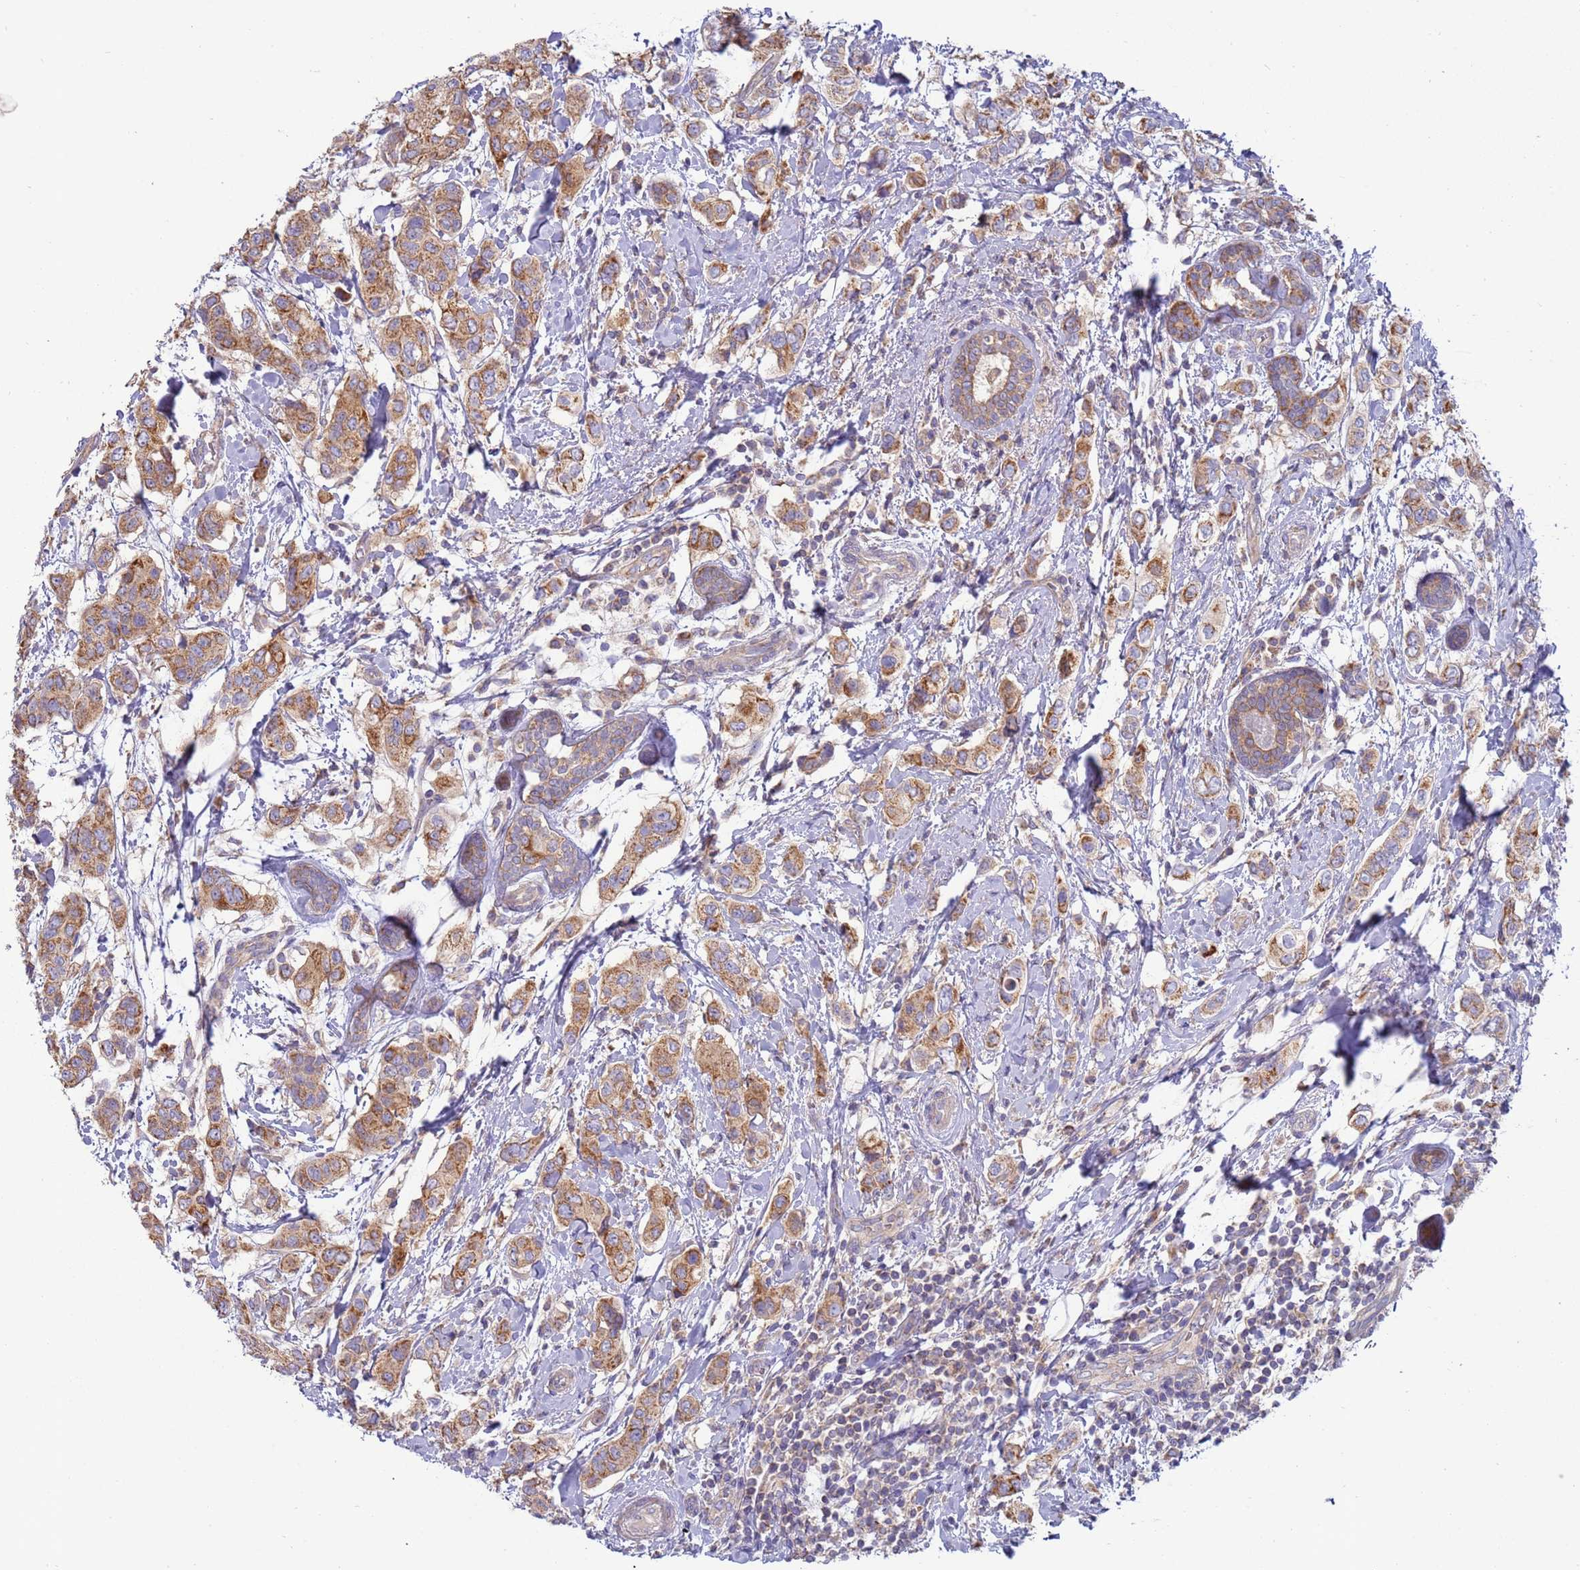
{"staining": {"intensity": "moderate", "quantity": ">75%", "location": "cytoplasmic/membranous"}, "tissue": "breast cancer", "cell_type": "Tumor cells", "image_type": "cancer", "snomed": [{"axis": "morphology", "description": "Lobular carcinoma"}, {"axis": "topography", "description": "Breast"}], "caption": "DAB (3,3'-diaminobenzidine) immunohistochemical staining of breast cancer reveals moderate cytoplasmic/membranous protein staining in approximately >75% of tumor cells.", "gene": "UQCRQ", "patient": {"sex": "female", "age": 51}}